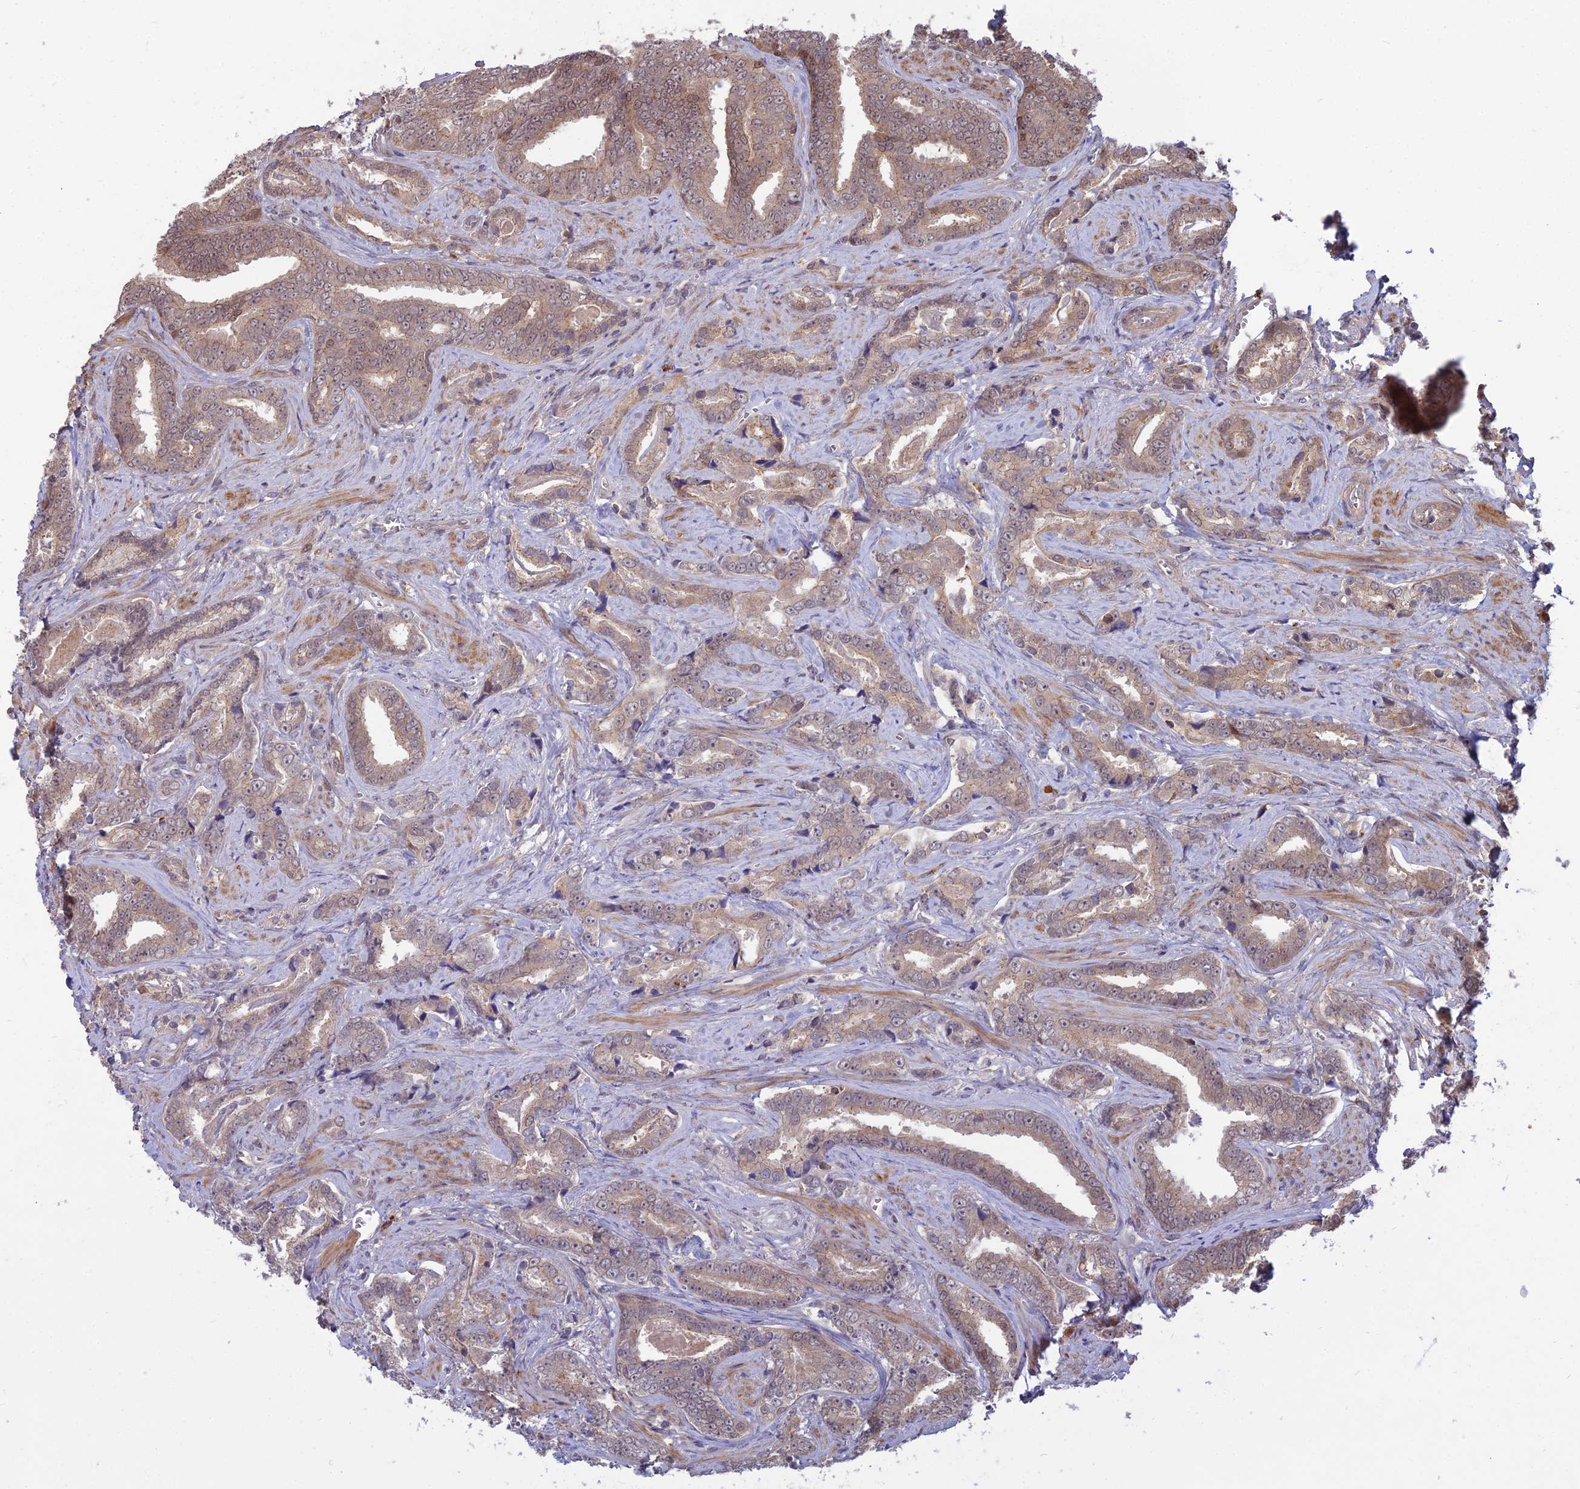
{"staining": {"intensity": "moderate", "quantity": ">75%", "location": "cytoplasmic/membranous"}, "tissue": "prostate cancer", "cell_type": "Tumor cells", "image_type": "cancer", "snomed": [{"axis": "morphology", "description": "Adenocarcinoma, High grade"}, {"axis": "topography", "description": "Prostate"}], "caption": "About >75% of tumor cells in prostate cancer reveal moderate cytoplasmic/membranous protein staining as visualized by brown immunohistochemical staining.", "gene": "OPA3", "patient": {"sex": "male", "age": 67}}